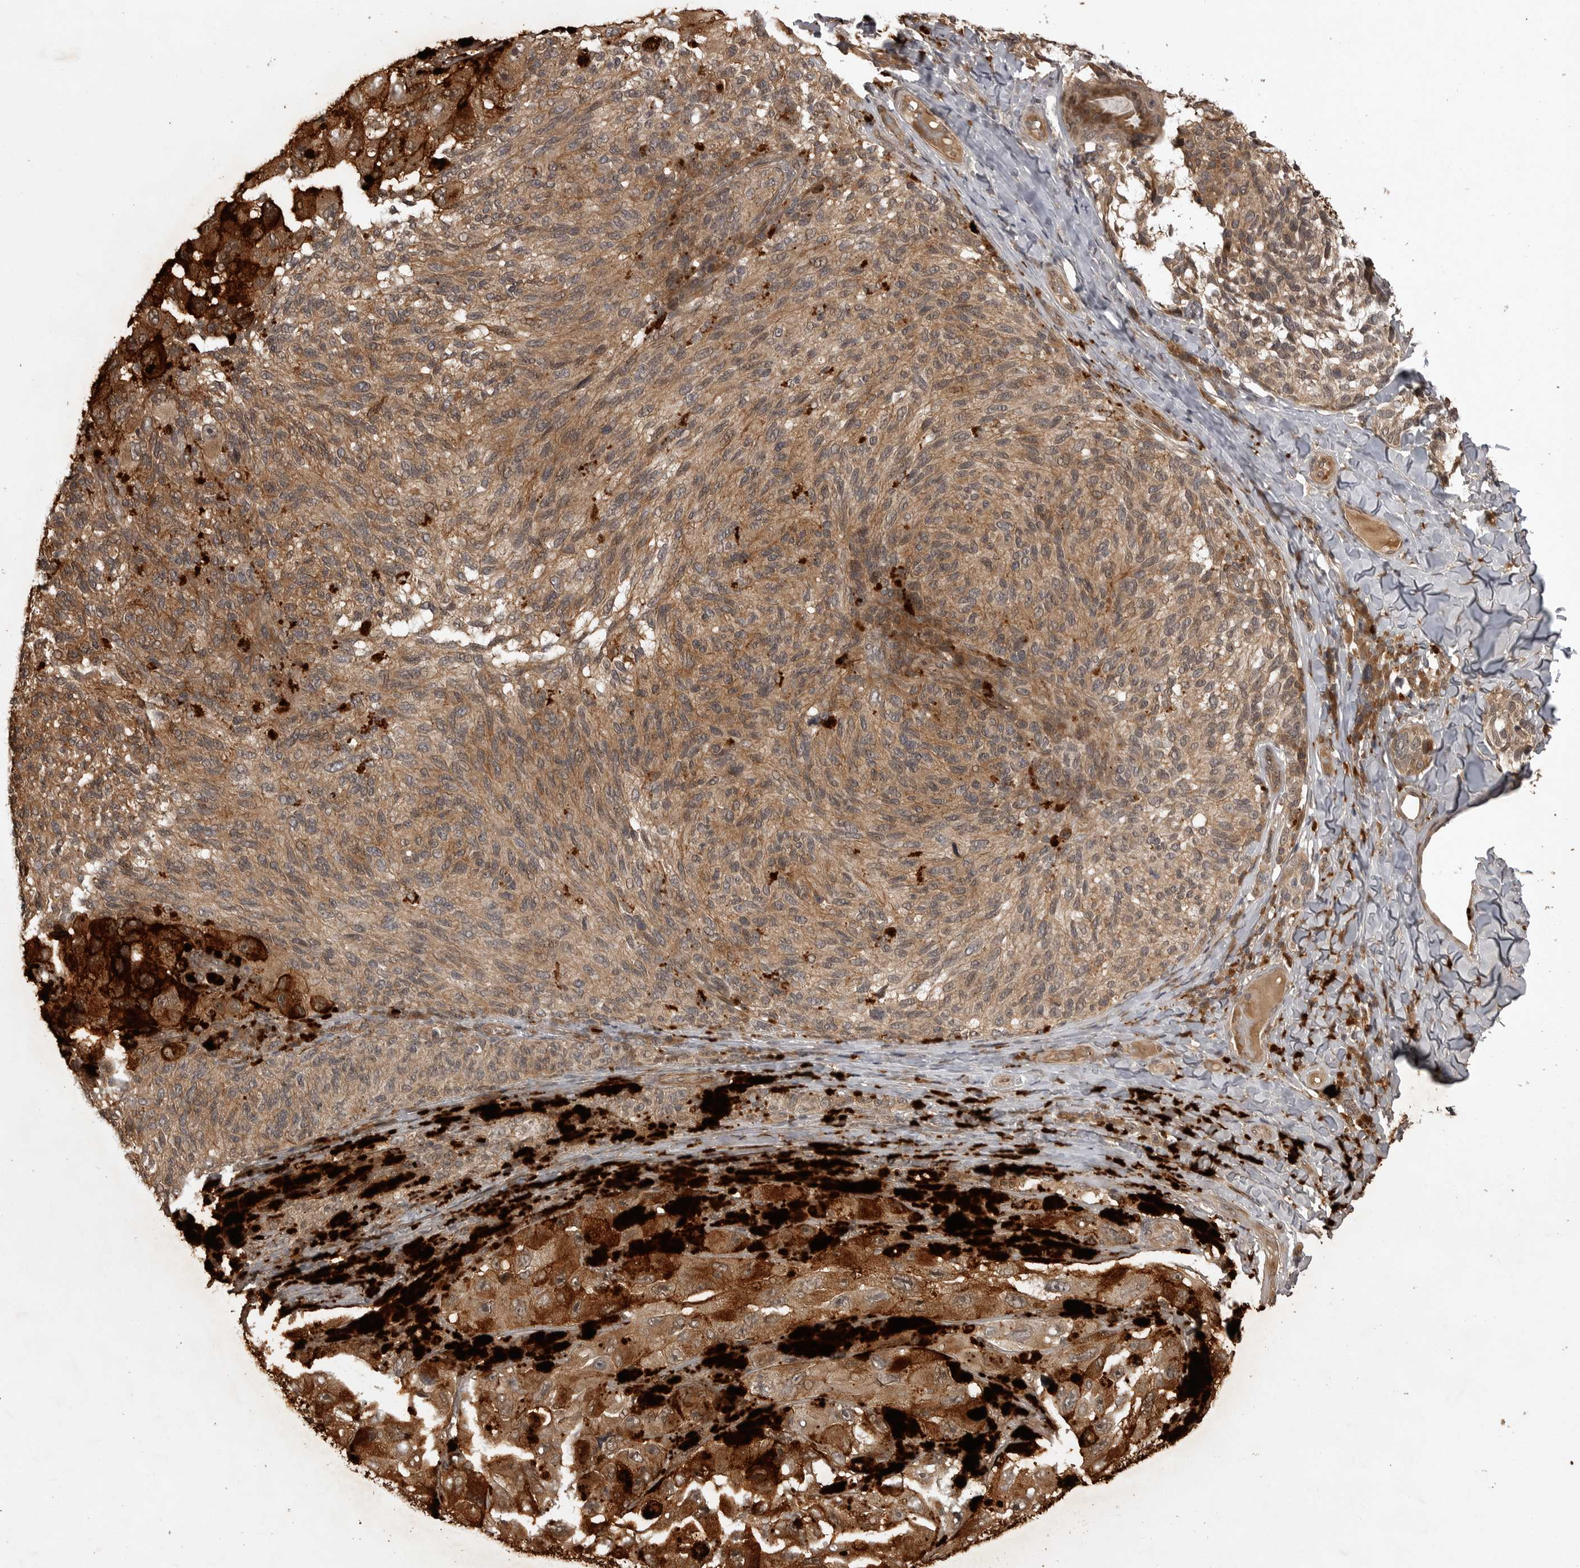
{"staining": {"intensity": "moderate", "quantity": ">75%", "location": "cytoplasmic/membranous"}, "tissue": "melanoma", "cell_type": "Tumor cells", "image_type": "cancer", "snomed": [{"axis": "morphology", "description": "Malignant melanoma, NOS"}, {"axis": "topography", "description": "Skin"}], "caption": "Melanoma stained with immunohistochemistry (IHC) reveals moderate cytoplasmic/membranous staining in about >75% of tumor cells. The staining is performed using DAB (3,3'-diaminobenzidine) brown chromogen to label protein expression. The nuclei are counter-stained blue using hematoxylin.", "gene": "AKAP7", "patient": {"sex": "female", "age": 73}}